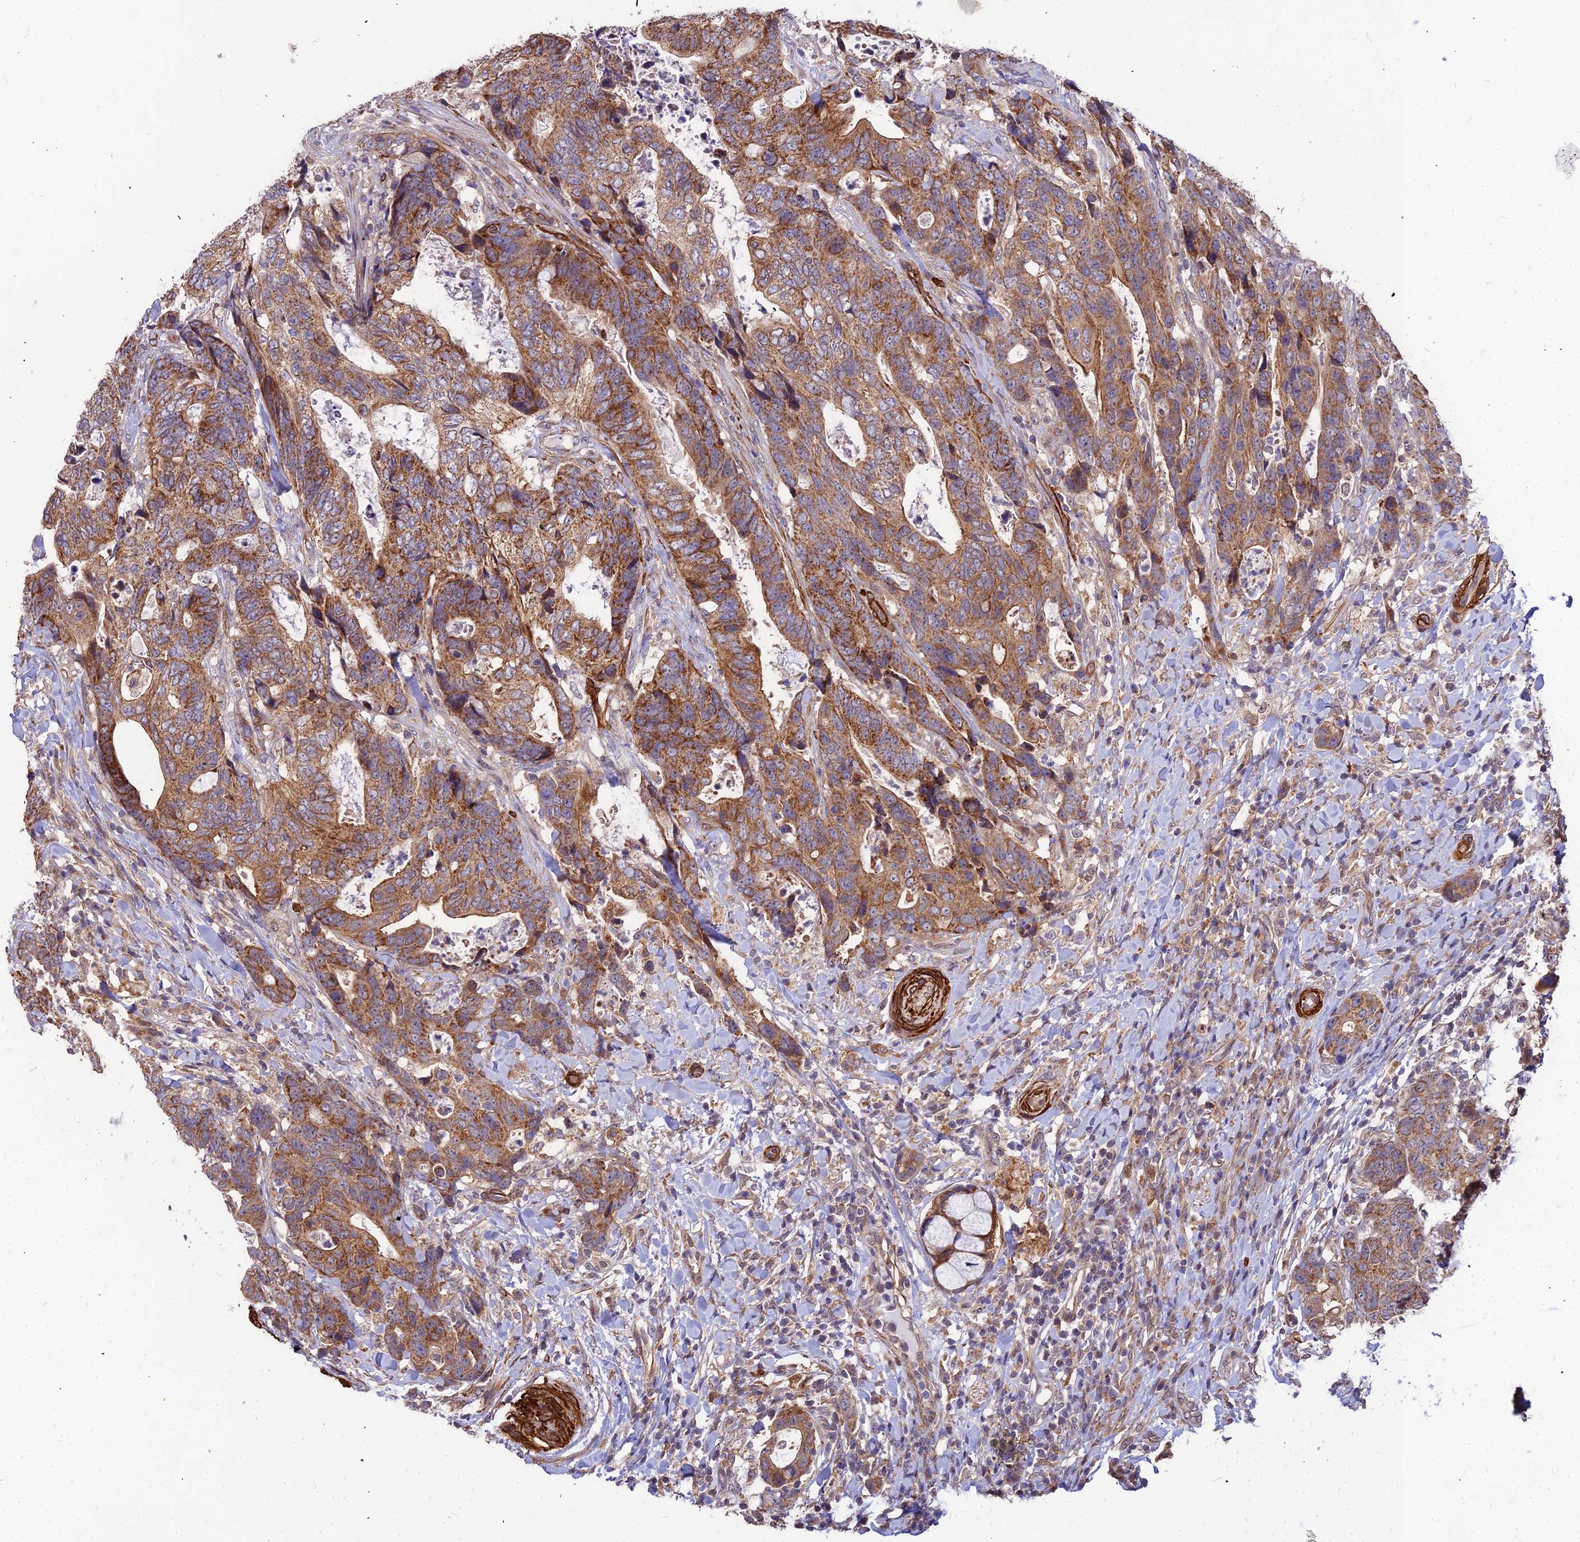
{"staining": {"intensity": "moderate", "quantity": ">75%", "location": "cytoplasmic/membranous"}, "tissue": "colorectal cancer", "cell_type": "Tumor cells", "image_type": "cancer", "snomed": [{"axis": "morphology", "description": "Adenocarcinoma, NOS"}, {"axis": "topography", "description": "Colon"}], "caption": "High-power microscopy captured an immunohistochemistry (IHC) micrograph of colorectal cancer (adenocarcinoma), revealing moderate cytoplasmic/membranous staining in approximately >75% of tumor cells. (DAB = brown stain, brightfield microscopy at high magnification).", "gene": "LEKR1", "patient": {"sex": "female", "age": 82}}